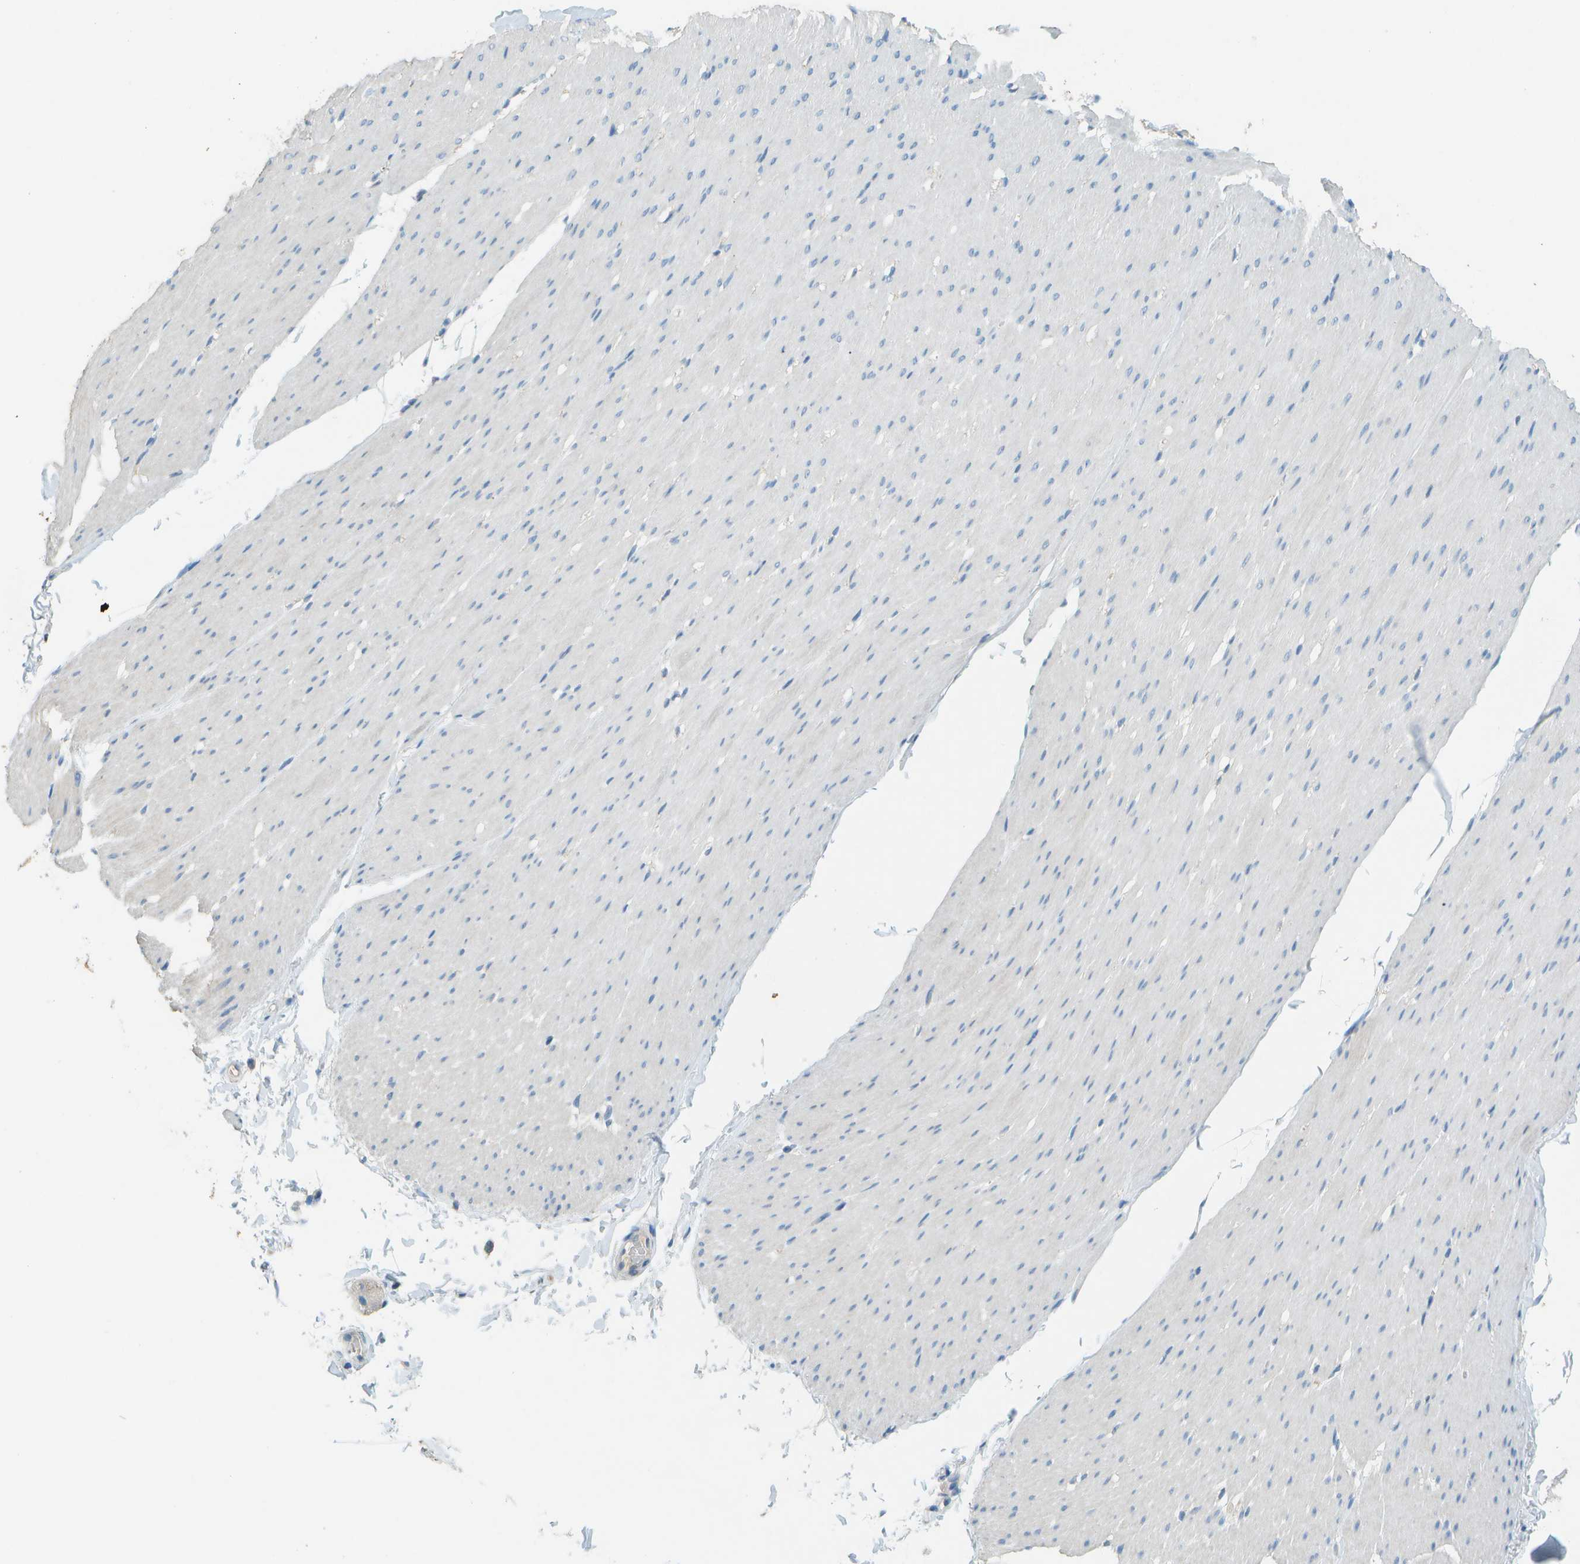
{"staining": {"intensity": "negative", "quantity": "none", "location": "none"}, "tissue": "smooth muscle", "cell_type": "Smooth muscle cells", "image_type": "normal", "snomed": [{"axis": "morphology", "description": "Normal tissue, NOS"}, {"axis": "topography", "description": "Smooth muscle"}, {"axis": "topography", "description": "Colon"}], "caption": "This is an immunohistochemistry image of unremarkable human smooth muscle. There is no positivity in smooth muscle cells.", "gene": "LGI2", "patient": {"sex": "male", "age": 67}}